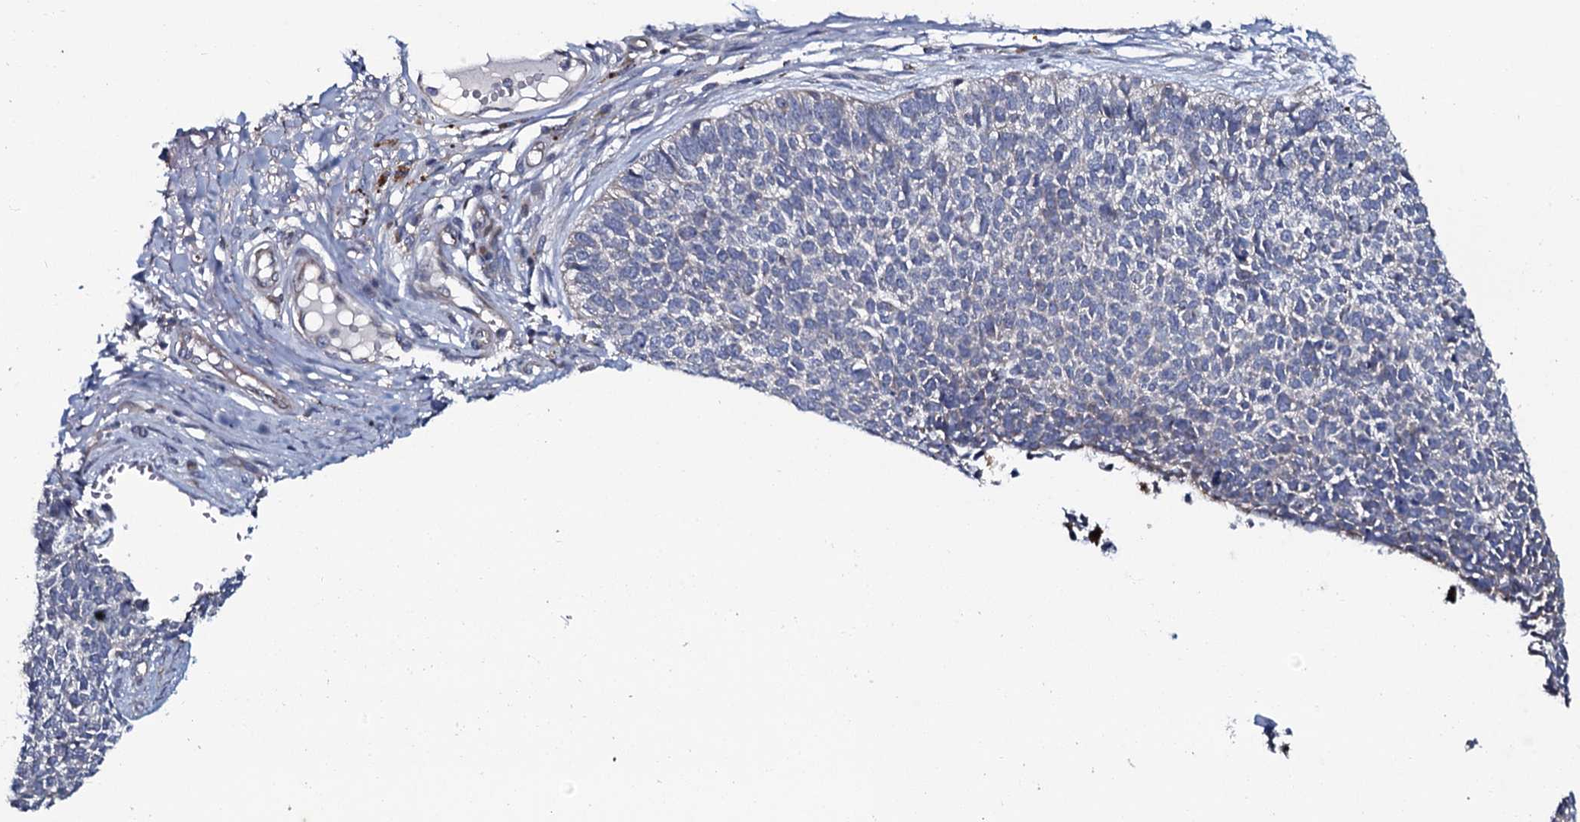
{"staining": {"intensity": "negative", "quantity": "none", "location": "none"}, "tissue": "skin cancer", "cell_type": "Tumor cells", "image_type": "cancer", "snomed": [{"axis": "morphology", "description": "Basal cell carcinoma"}, {"axis": "topography", "description": "Skin"}], "caption": "A high-resolution photomicrograph shows immunohistochemistry (IHC) staining of skin cancer, which demonstrates no significant positivity in tumor cells. The staining is performed using DAB (3,3'-diaminobenzidine) brown chromogen with nuclei counter-stained in using hematoxylin.", "gene": "TMEM151A", "patient": {"sex": "female", "age": 84}}